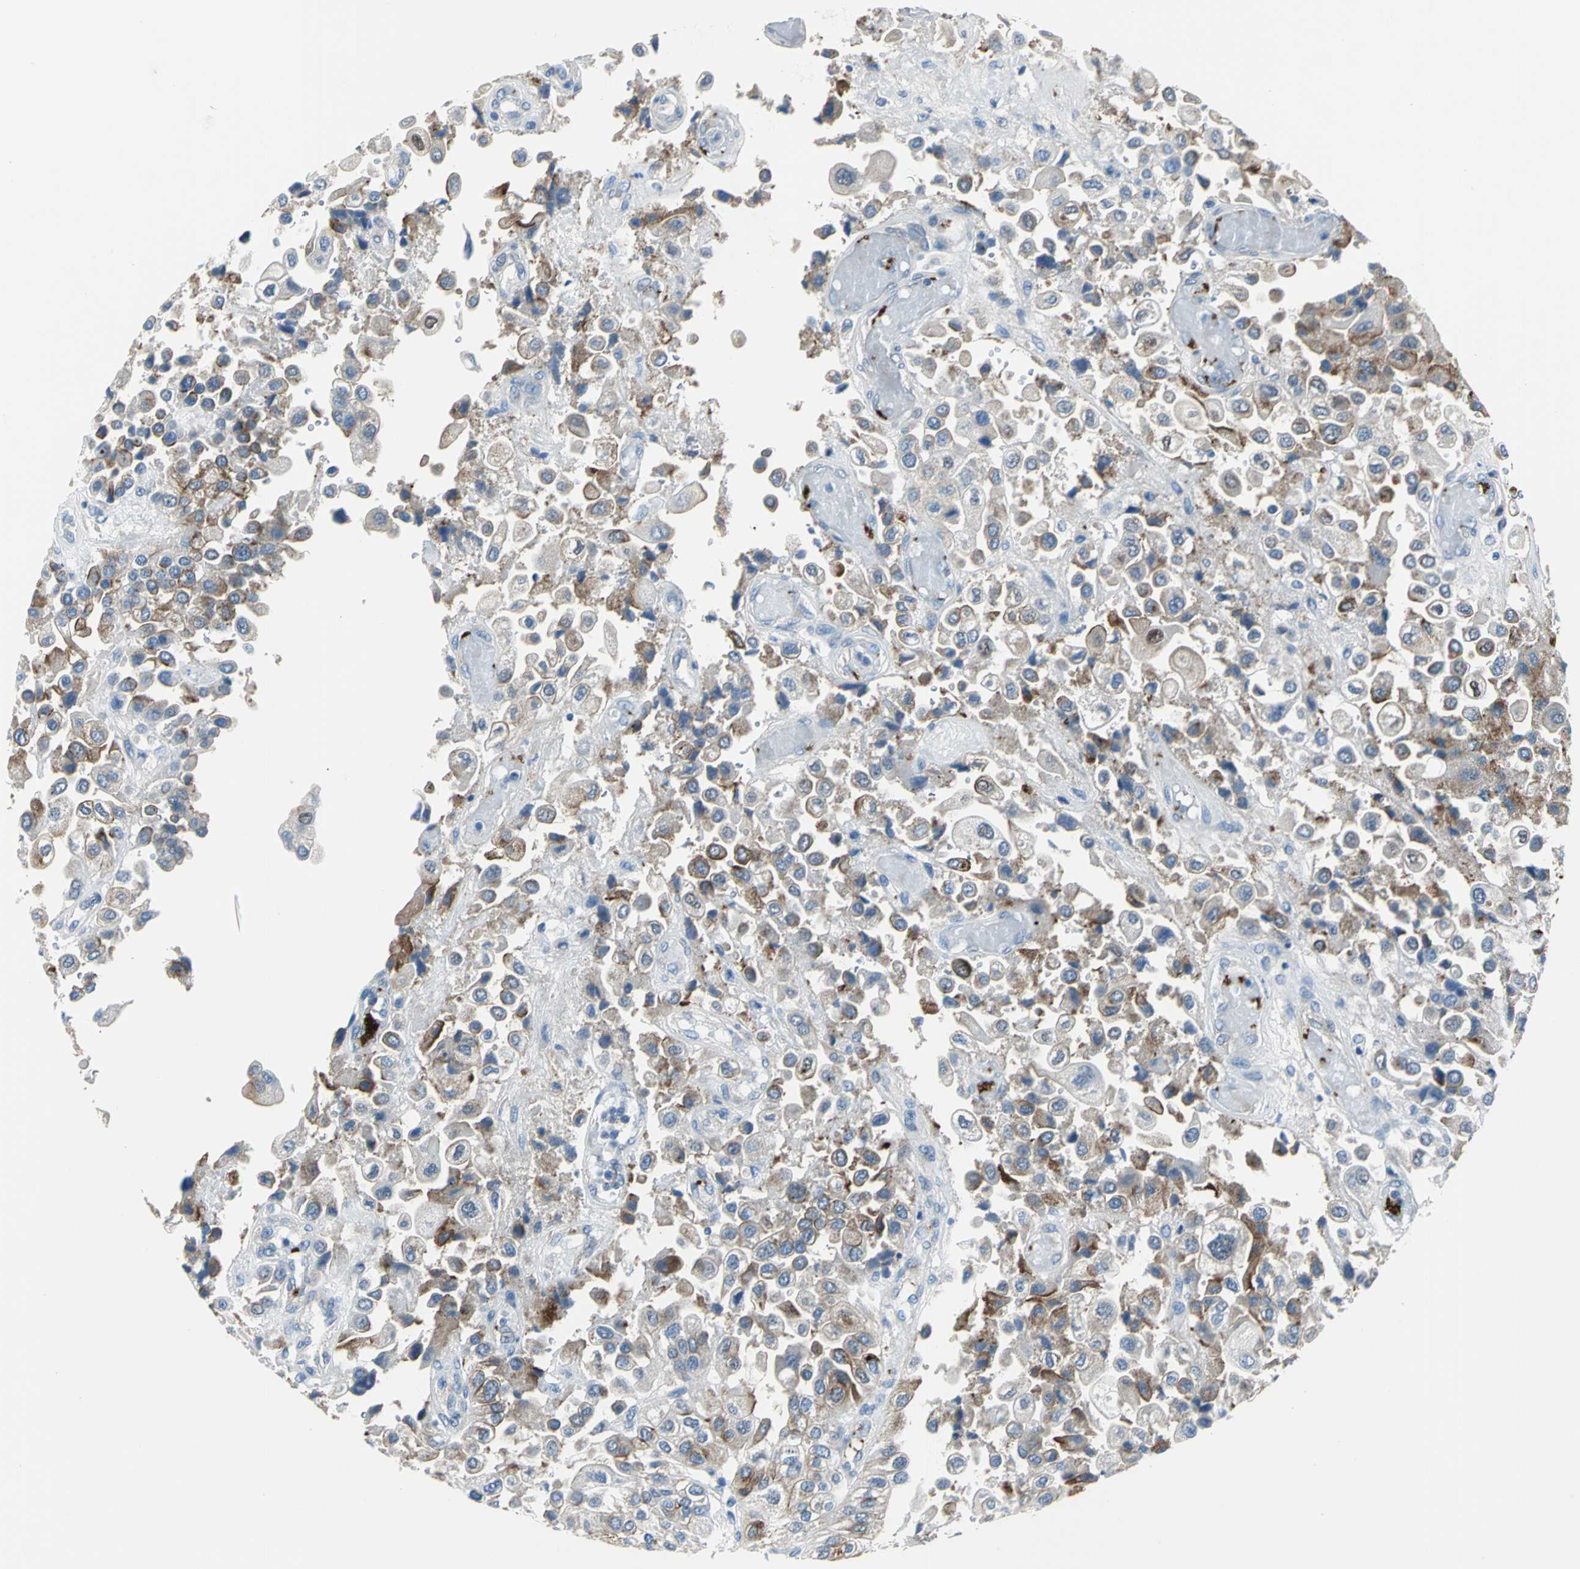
{"staining": {"intensity": "strong", "quantity": "25%-75%", "location": "cytoplasmic/membranous"}, "tissue": "urothelial cancer", "cell_type": "Tumor cells", "image_type": "cancer", "snomed": [{"axis": "morphology", "description": "Urothelial carcinoma, High grade"}, {"axis": "topography", "description": "Urinary bladder"}], "caption": "Tumor cells reveal strong cytoplasmic/membranous staining in approximately 25%-75% of cells in urothelial carcinoma (high-grade).", "gene": "SELP", "patient": {"sex": "female", "age": 64}}